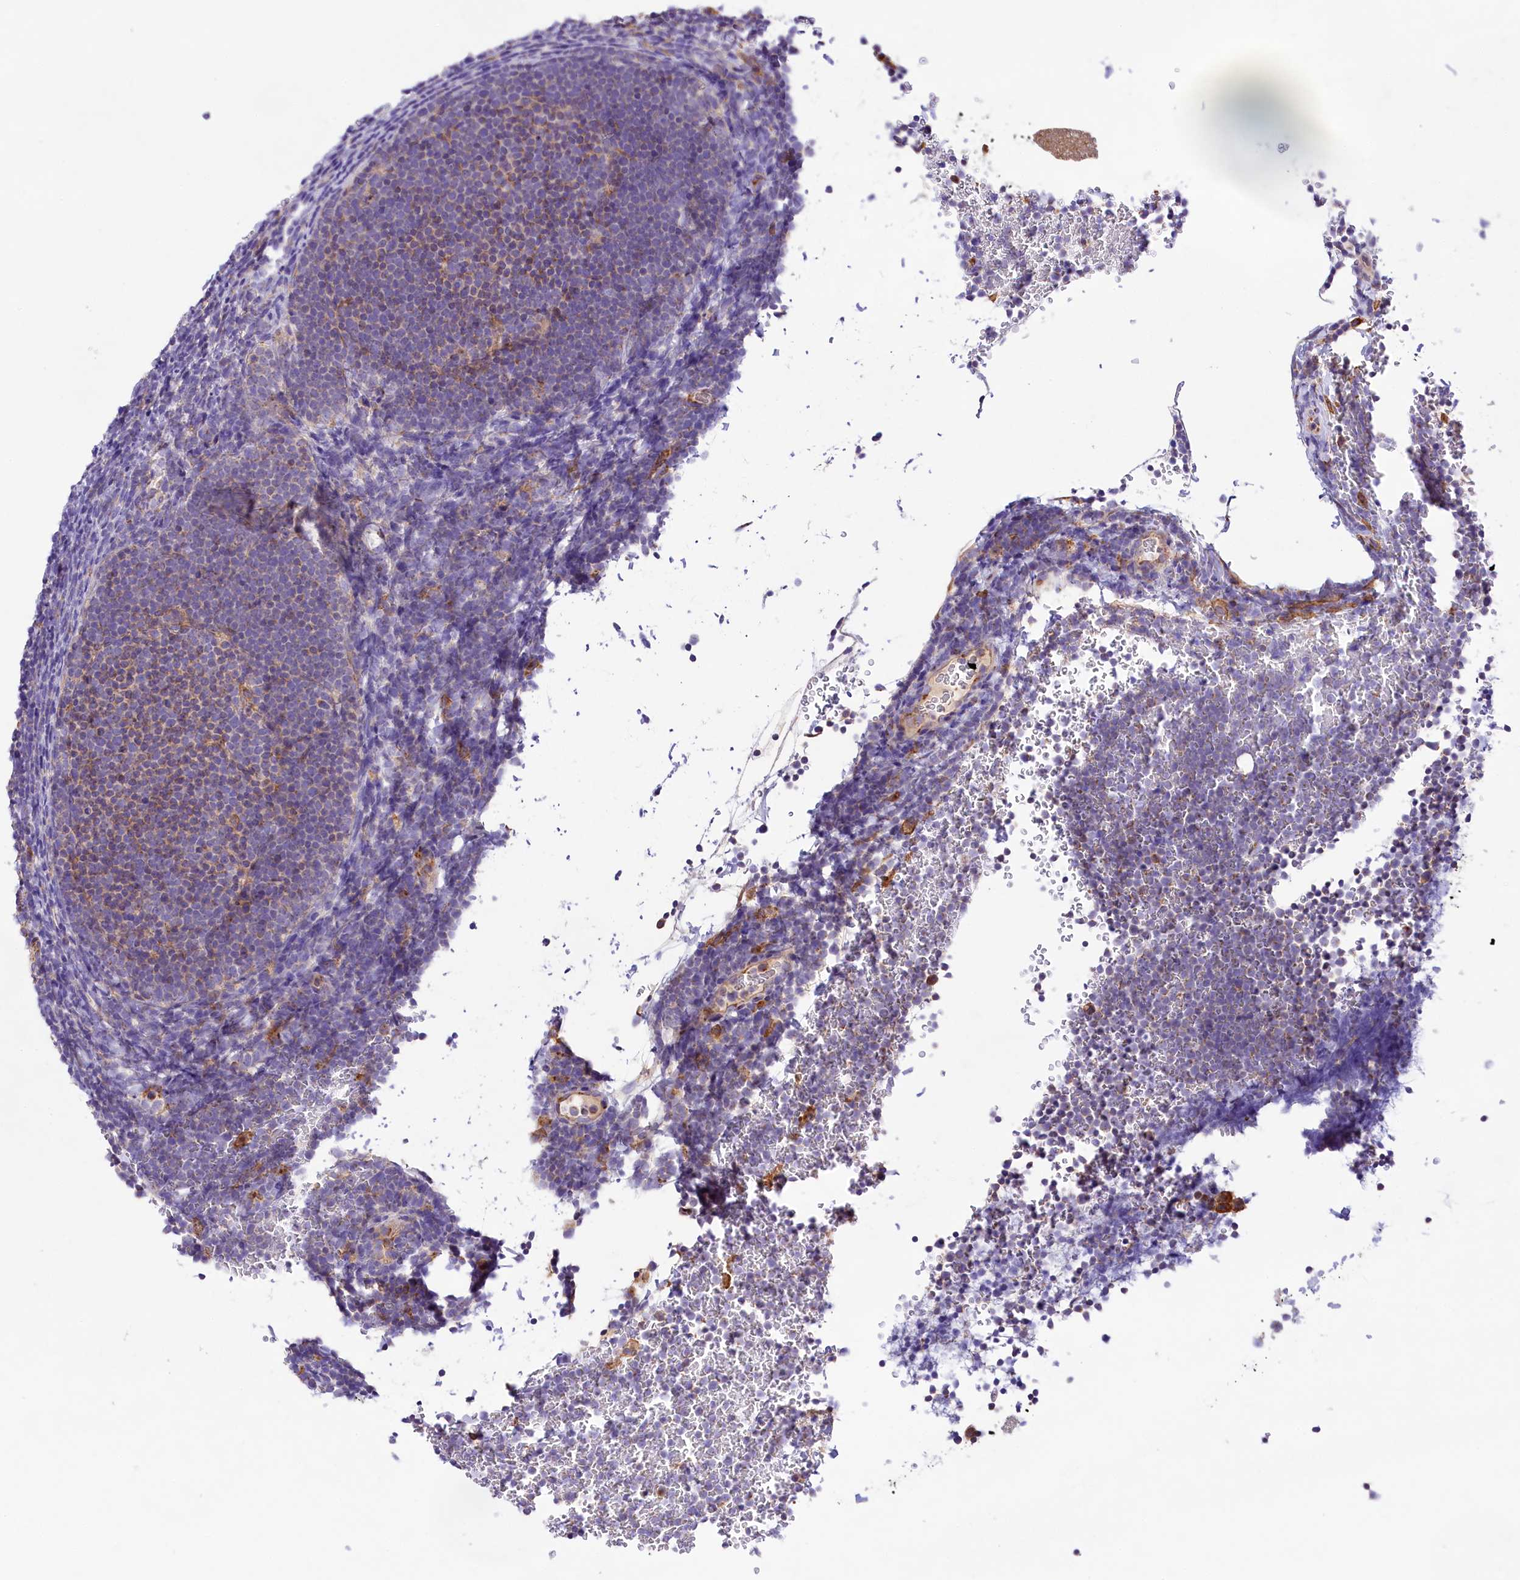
{"staining": {"intensity": "negative", "quantity": "none", "location": "none"}, "tissue": "lymphoma", "cell_type": "Tumor cells", "image_type": "cancer", "snomed": [{"axis": "morphology", "description": "Malignant lymphoma, non-Hodgkin's type, High grade"}, {"axis": "topography", "description": "Lymph node"}], "caption": "This is a micrograph of immunohistochemistry staining of lymphoma, which shows no expression in tumor cells. (DAB IHC visualized using brightfield microscopy, high magnification).", "gene": "PEMT", "patient": {"sex": "male", "age": 13}}